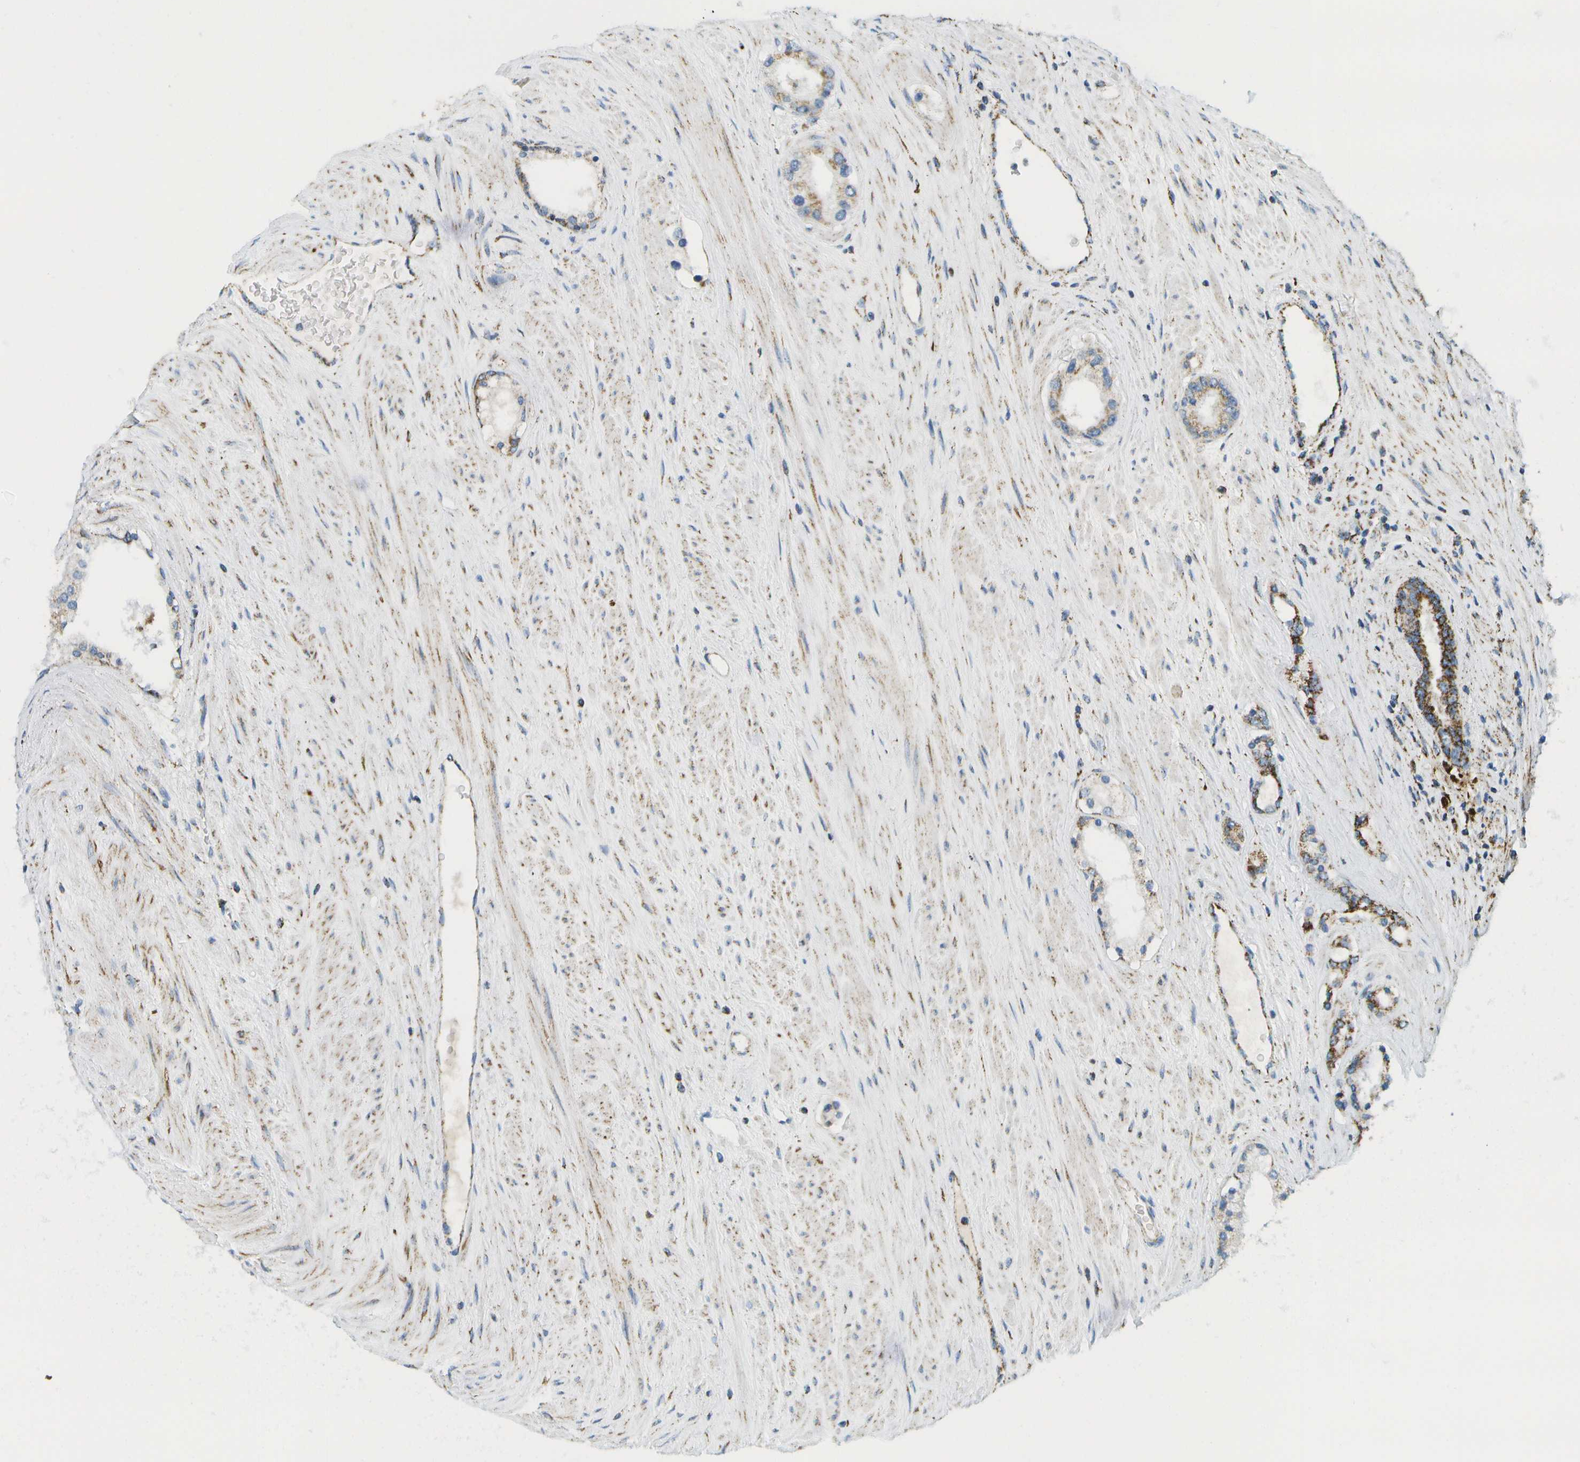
{"staining": {"intensity": "moderate", "quantity": ">75%", "location": "cytoplasmic/membranous"}, "tissue": "prostate cancer", "cell_type": "Tumor cells", "image_type": "cancer", "snomed": [{"axis": "morphology", "description": "Adenocarcinoma, High grade"}, {"axis": "topography", "description": "Prostate"}], "caption": "An immunohistochemistry photomicrograph of neoplastic tissue is shown. Protein staining in brown labels moderate cytoplasmic/membranous positivity in prostate high-grade adenocarcinoma within tumor cells.", "gene": "HLCS", "patient": {"sex": "male", "age": 71}}